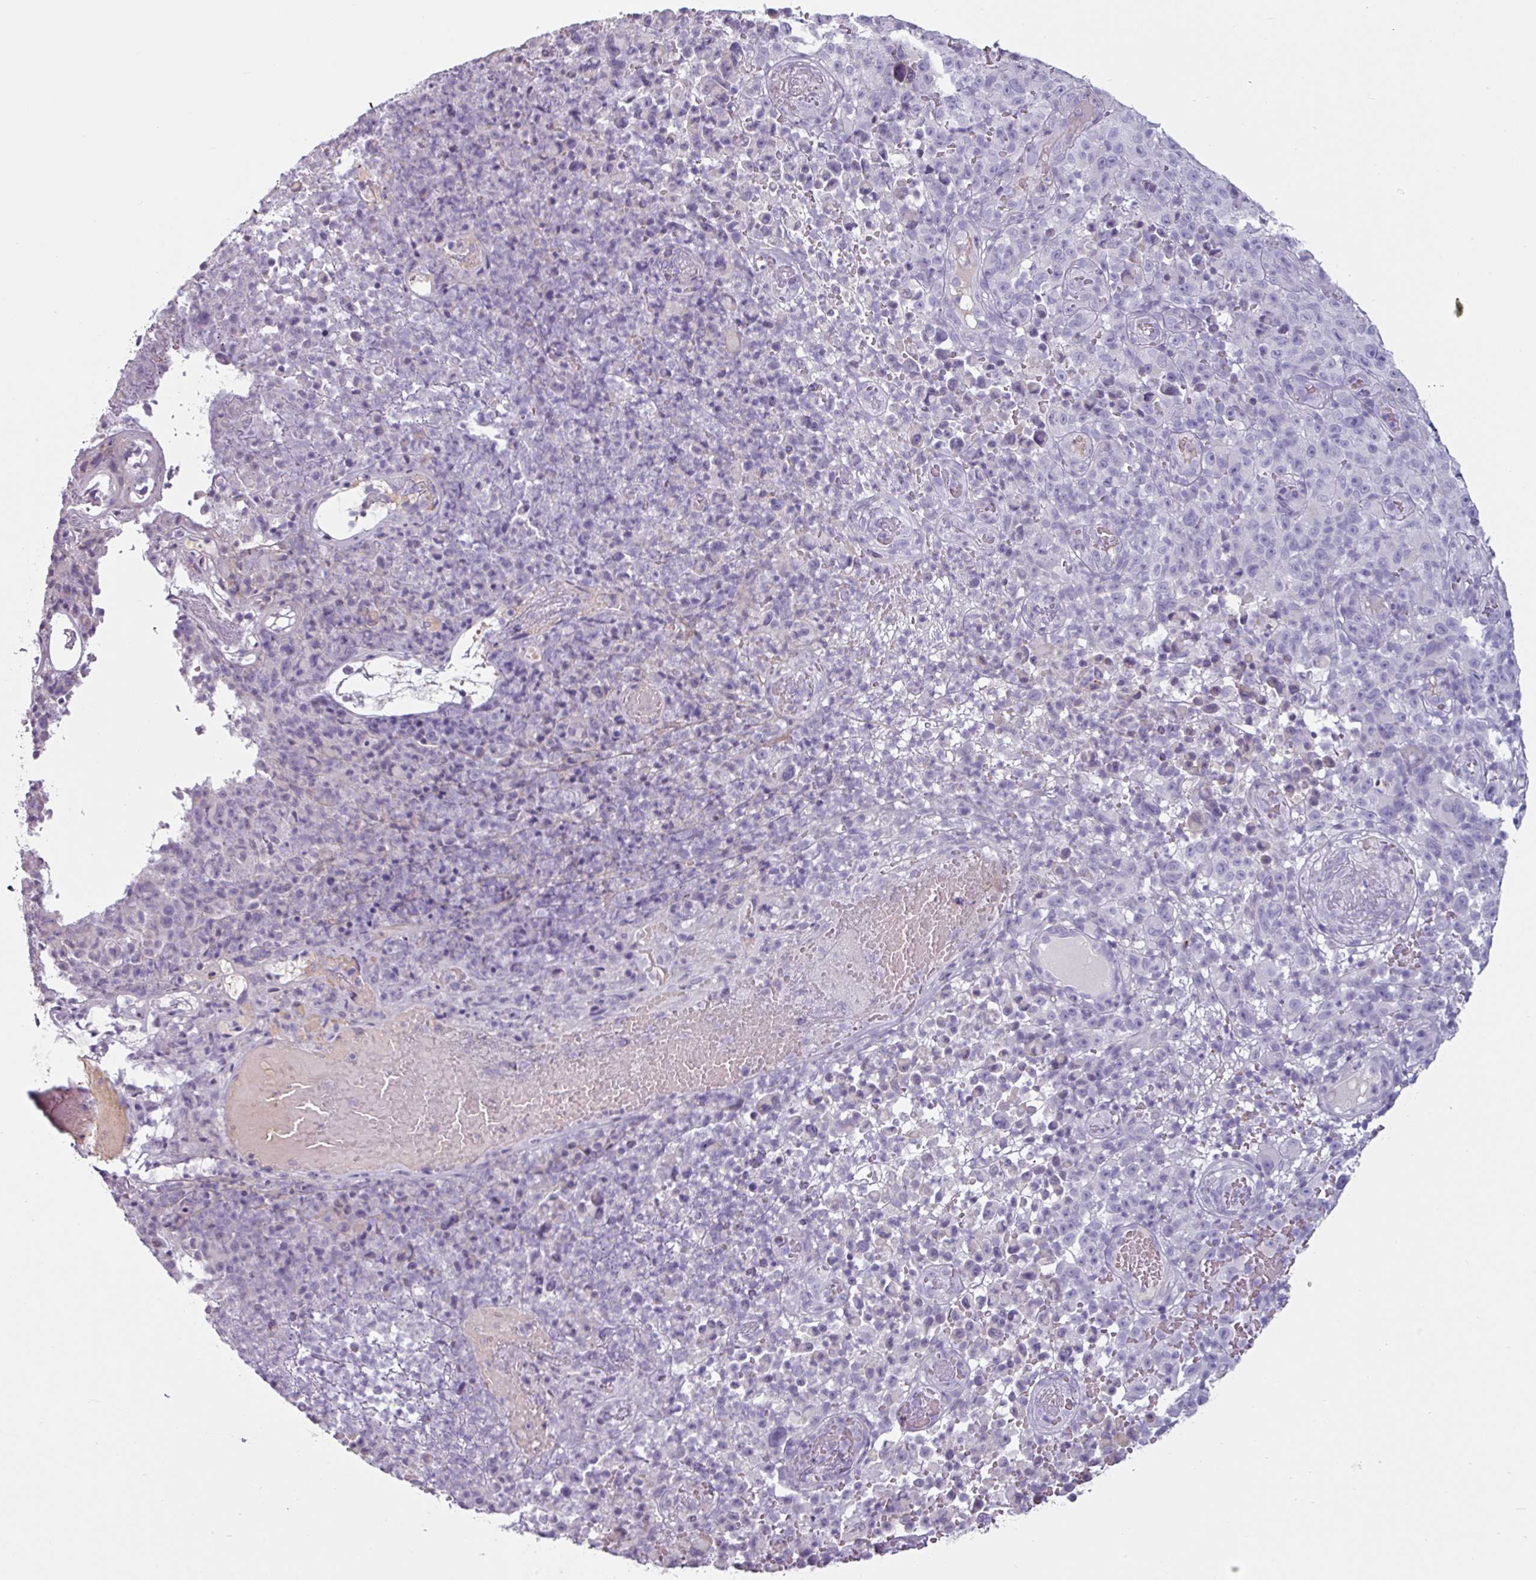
{"staining": {"intensity": "negative", "quantity": "none", "location": "none"}, "tissue": "melanoma", "cell_type": "Tumor cells", "image_type": "cancer", "snomed": [{"axis": "morphology", "description": "Malignant melanoma, NOS"}, {"axis": "topography", "description": "Skin"}], "caption": "Image shows no significant protein positivity in tumor cells of malignant melanoma.", "gene": "CLCA1", "patient": {"sex": "female", "age": 82}}